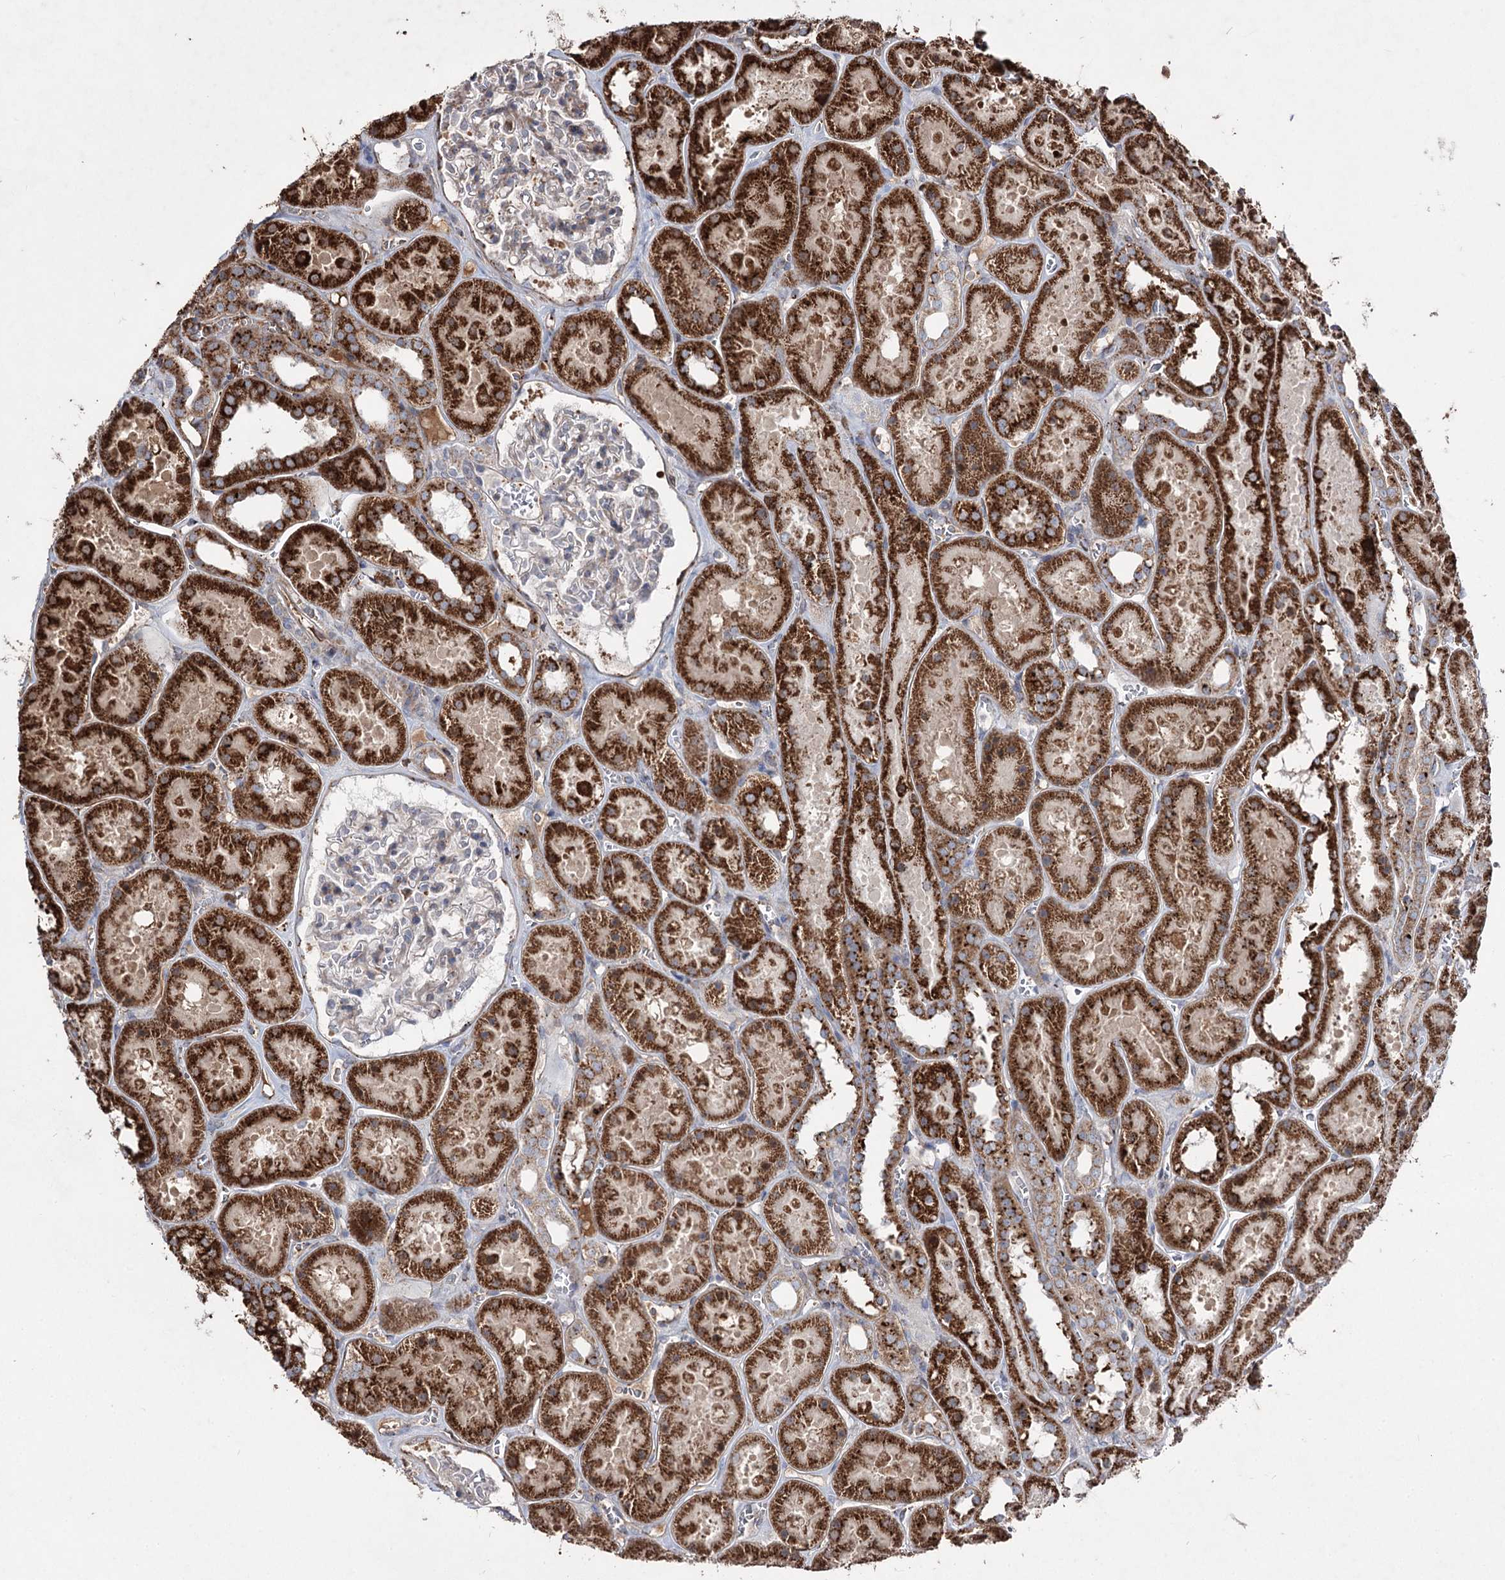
{"staining": {"intensity": "weak", "quantity": "25%-75%", "location": "cytoplasmic/membranous"}, "tissue": "kidney", "cell_type": "Cells in glomeruli", "image_type": "normal", "snomed": [{"axis": "morphology", "description": "Normal tissue, NOS"}, {"axis": "topography", "description": "Kidney"}], "caption": "This is a micrograph of immunohistochemistry staining of benign kidney, which shows weak positivity in the cytoplasmic/membranous of cells in glomeruli.", "gene": "ARHGAP20", "patient": {"sex": "female", "age": 41}}